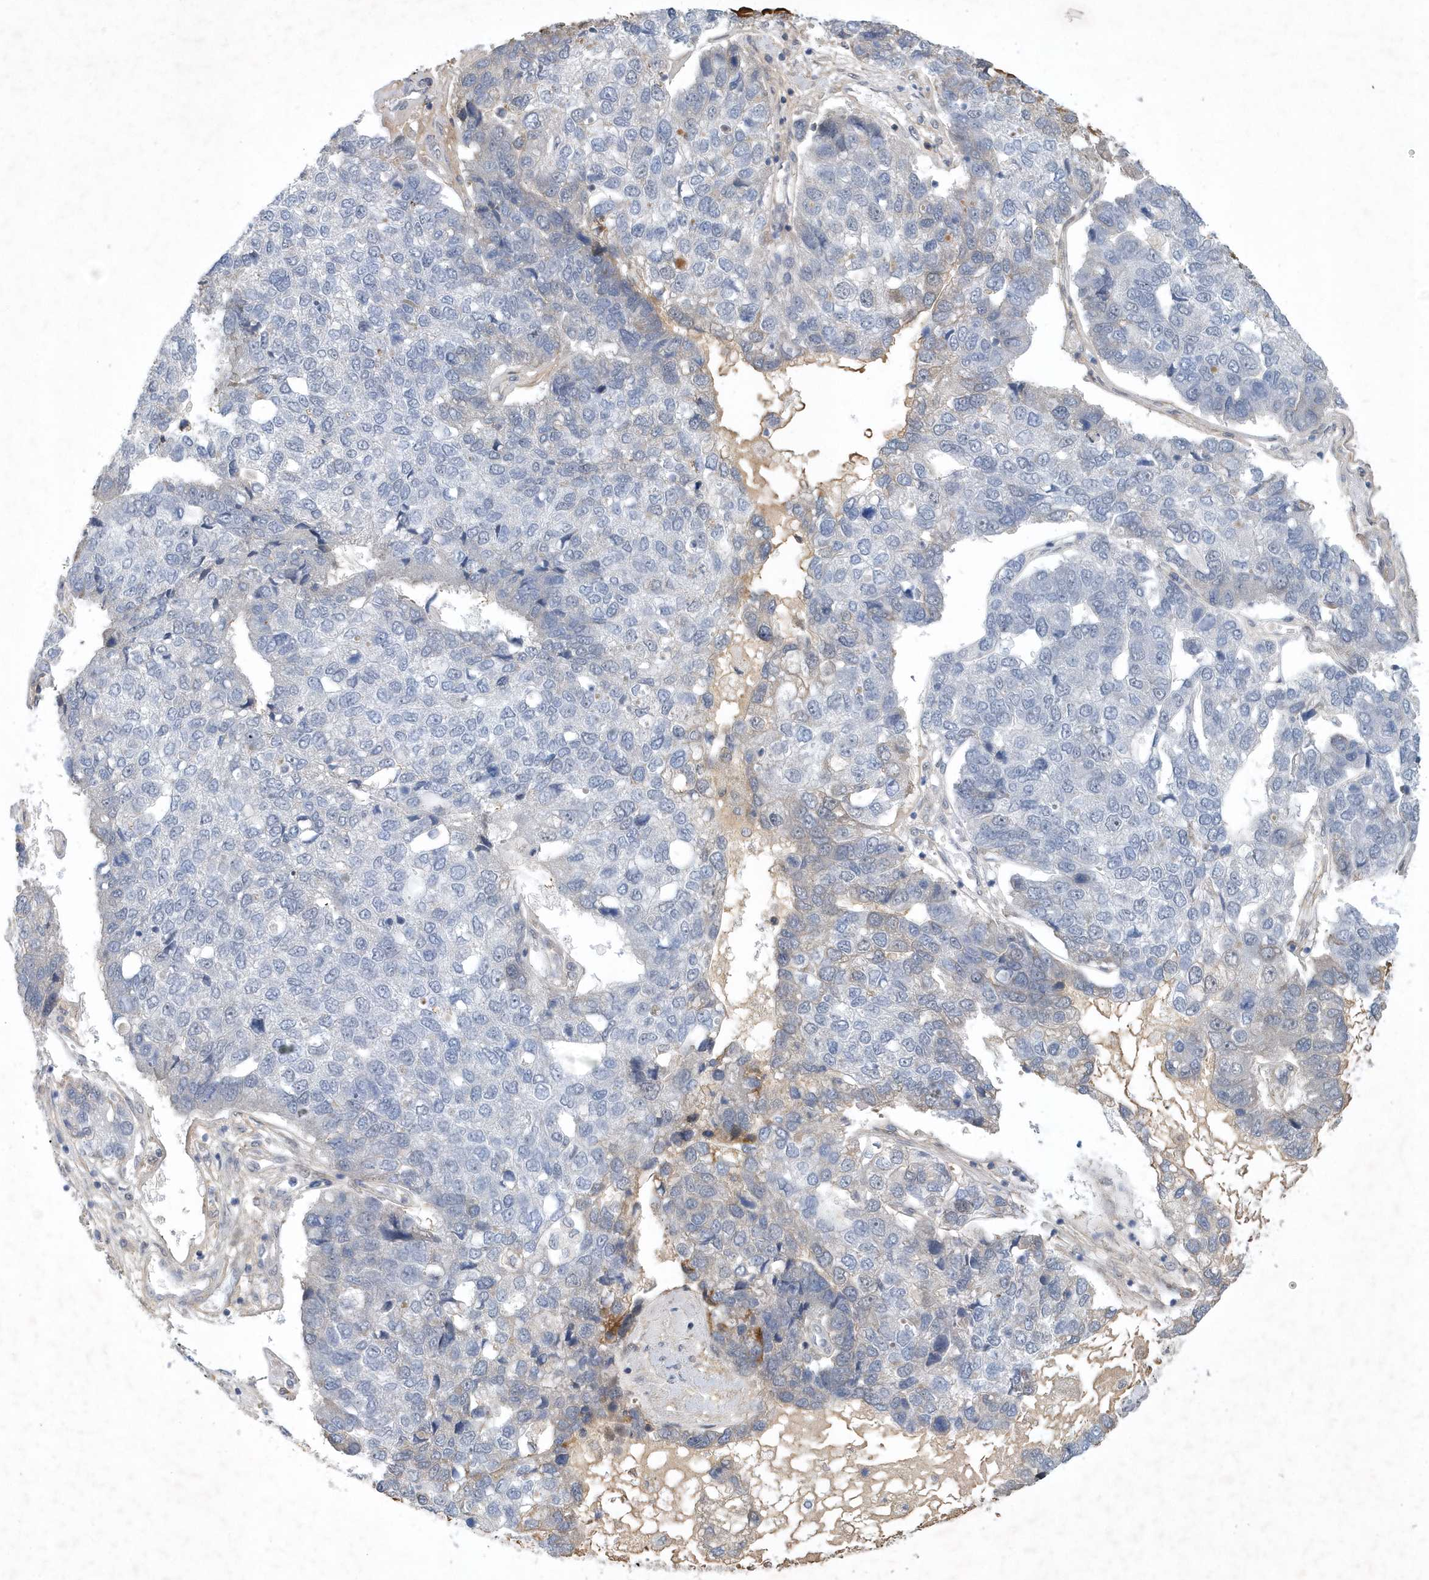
{"staining": {"intensity": "negative", "quantity": "none", "location": "none"}, "tissue": "pancreatic cancer", "cell_type": "Tumor cells", "image_type": "cancer", "snomed": [{"axis": "morphology", "description": "Adenocarcinoma, NOS"}, {"axis": "topography", "description": "Pancreas"}], "caption": "High power microscopy image of an immunohistochemistry (IHC) micrograph of adenocarcinoma (pancreatic), revealing no significant positivity in tumor cells. (DAB (3,3'-diaminobenzidine) immunohistochemistry (IHC), high magnification).", "gene": "FAM217A", "patient": {"sex": "female", "age": 61}}